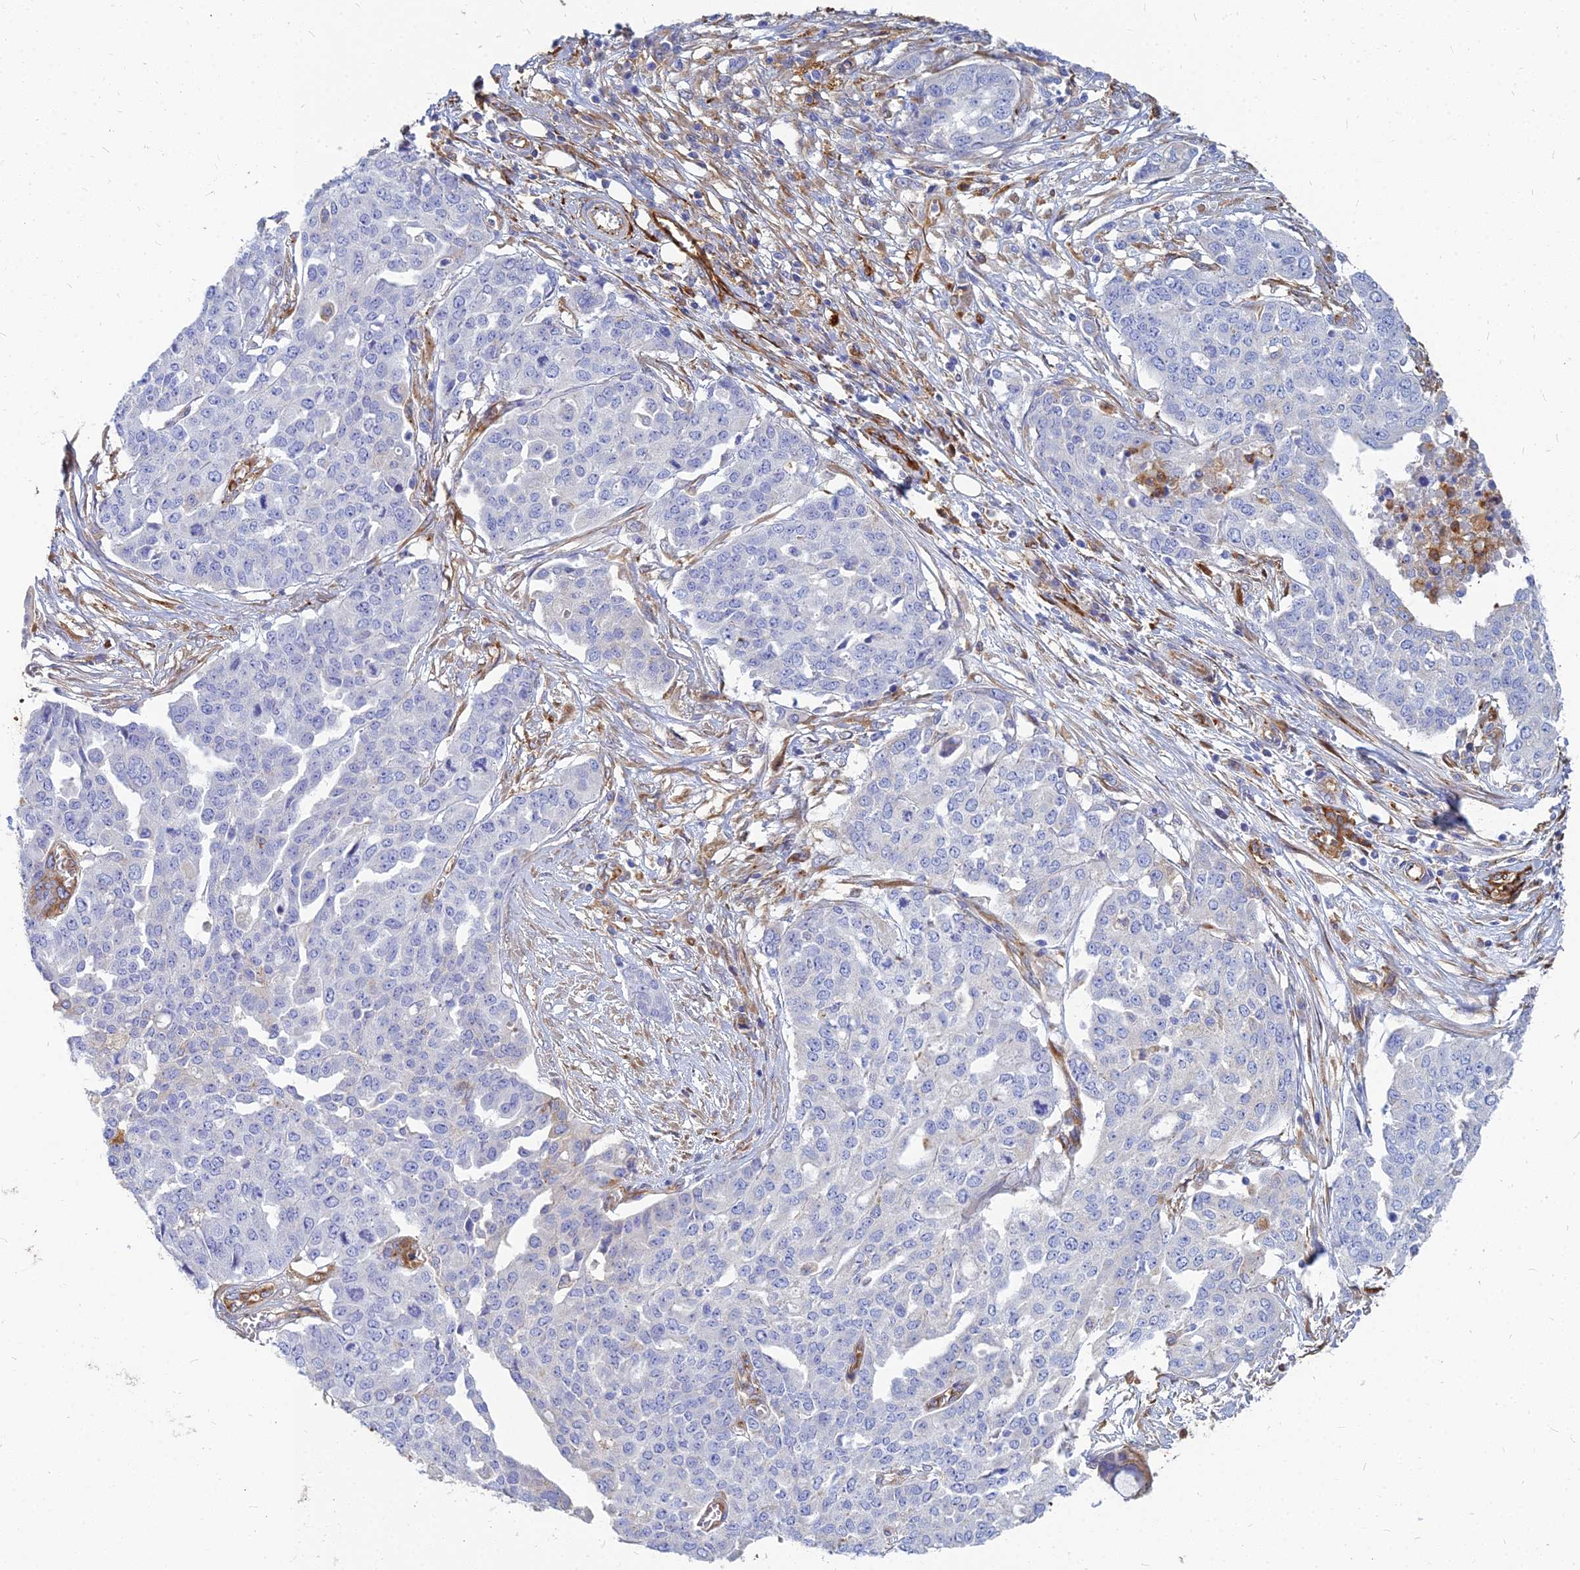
{"staining": {"intensity": "negative", "quantity": "none", "location": "none"}, "tissue": "ovarian cancer", "cell_type": "Tumor cells", "image_type": "cancer", "snomed": [{"axis": "morphology", "description": "Cystadenocarcinoma, serous, NOS"}, {"axis": "topography", "description": "Soft tissue"}, {"axis": "topography", "description": "Ovary"}], "caption": "There is no significant staining in tumor cells of serous cystadenocarcinoma (ovarian).", "gene": "VAT1", "patient": {"sex": "female", "age": 57}}